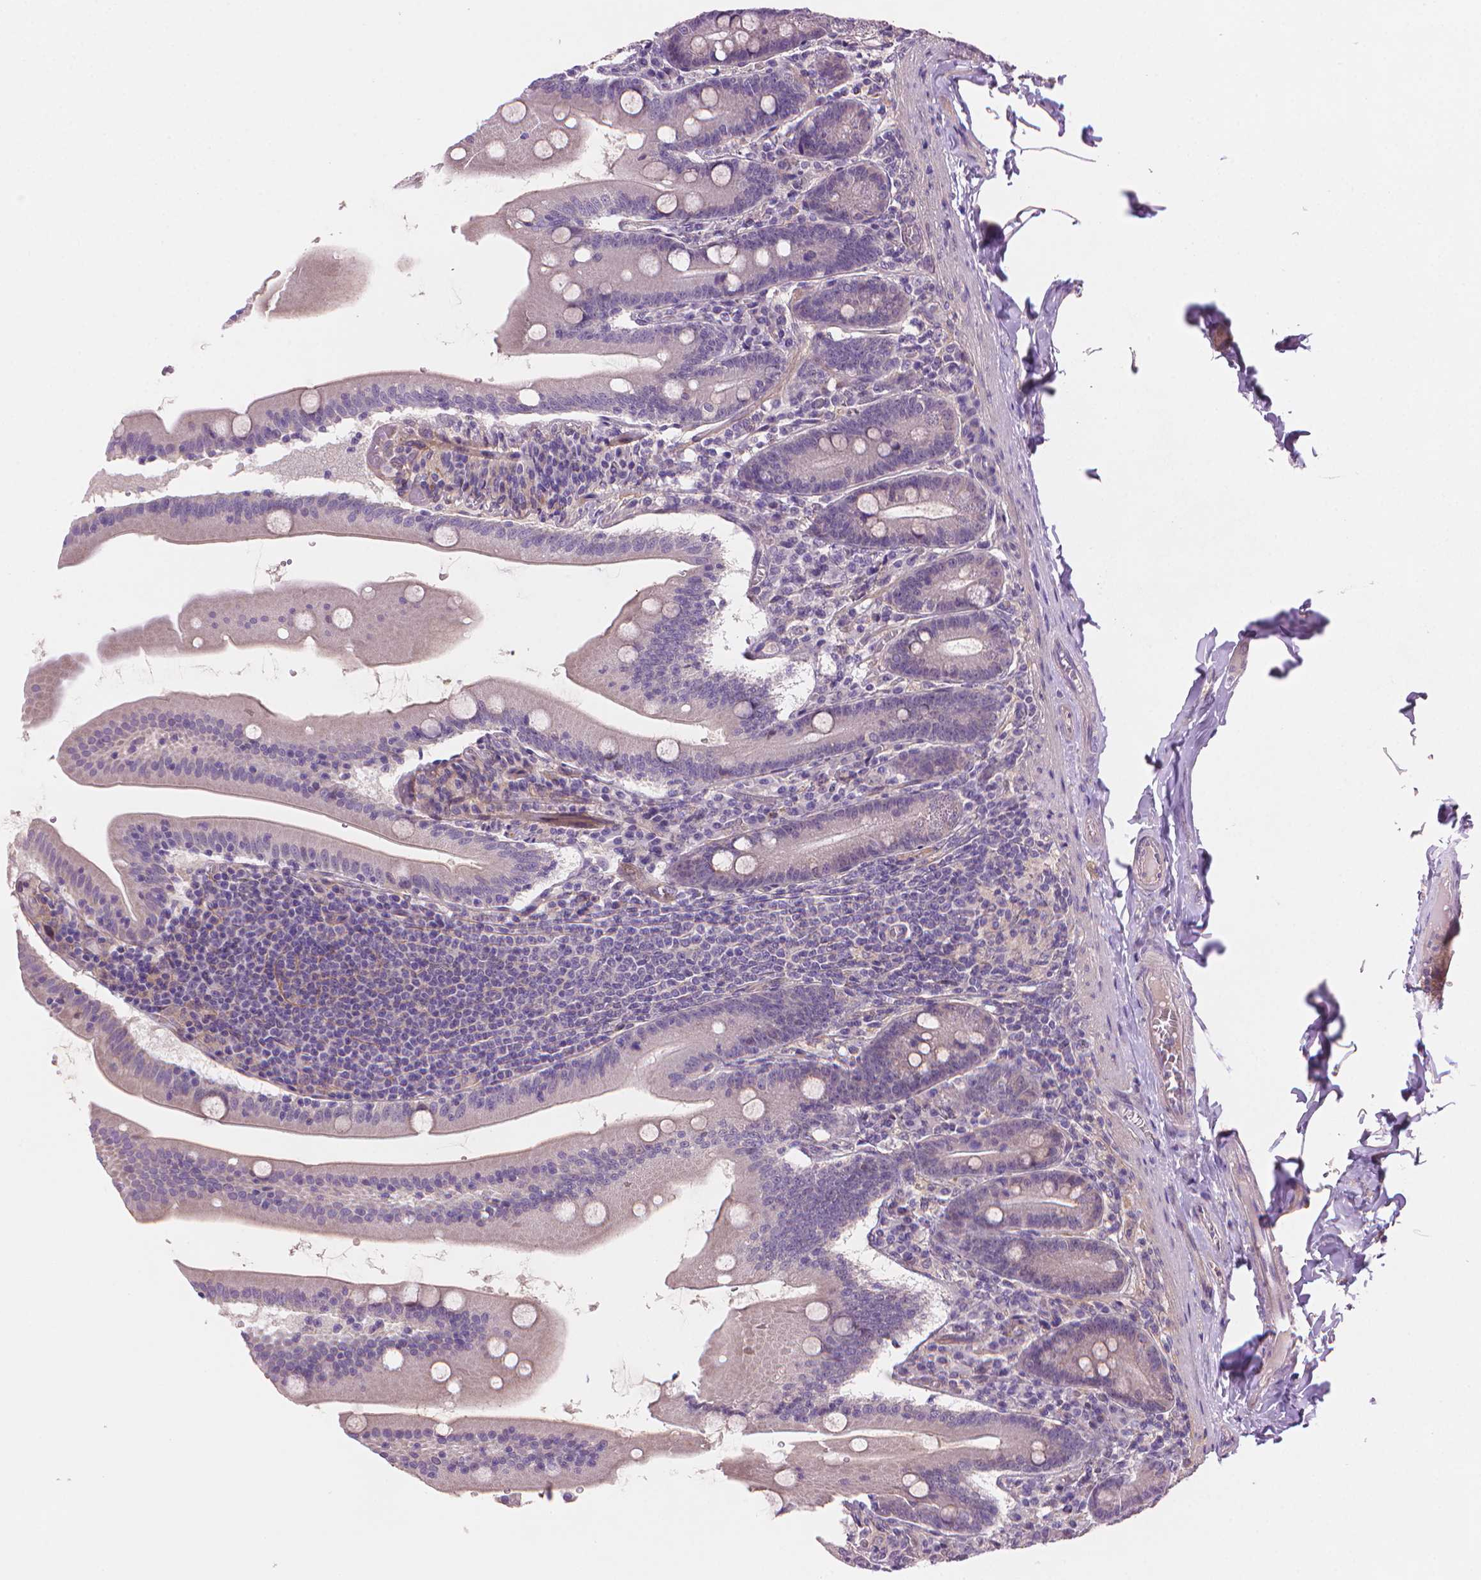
{"staining": {"intensity": "weak", "quantity": "<25%", "location": "cytoplasmic/membranous"}, "tissue": "small intestine", "cell_type": "Glandular cells", "image_type": "normal", "snomed": [{"axis": "morphology", "description": "Normal tissue, NOS"}, {"axis": "topography", "description": "Small intestine"}], "caption": "Image shows no significant protein expression in glandular cells of benign small intestine. (DAB (3,3'-diaminobenzidine) IHC with hematoxylin counter stain).", "gene": "AMMECR1L", "patient": {"sex": "male", "age": 37}}